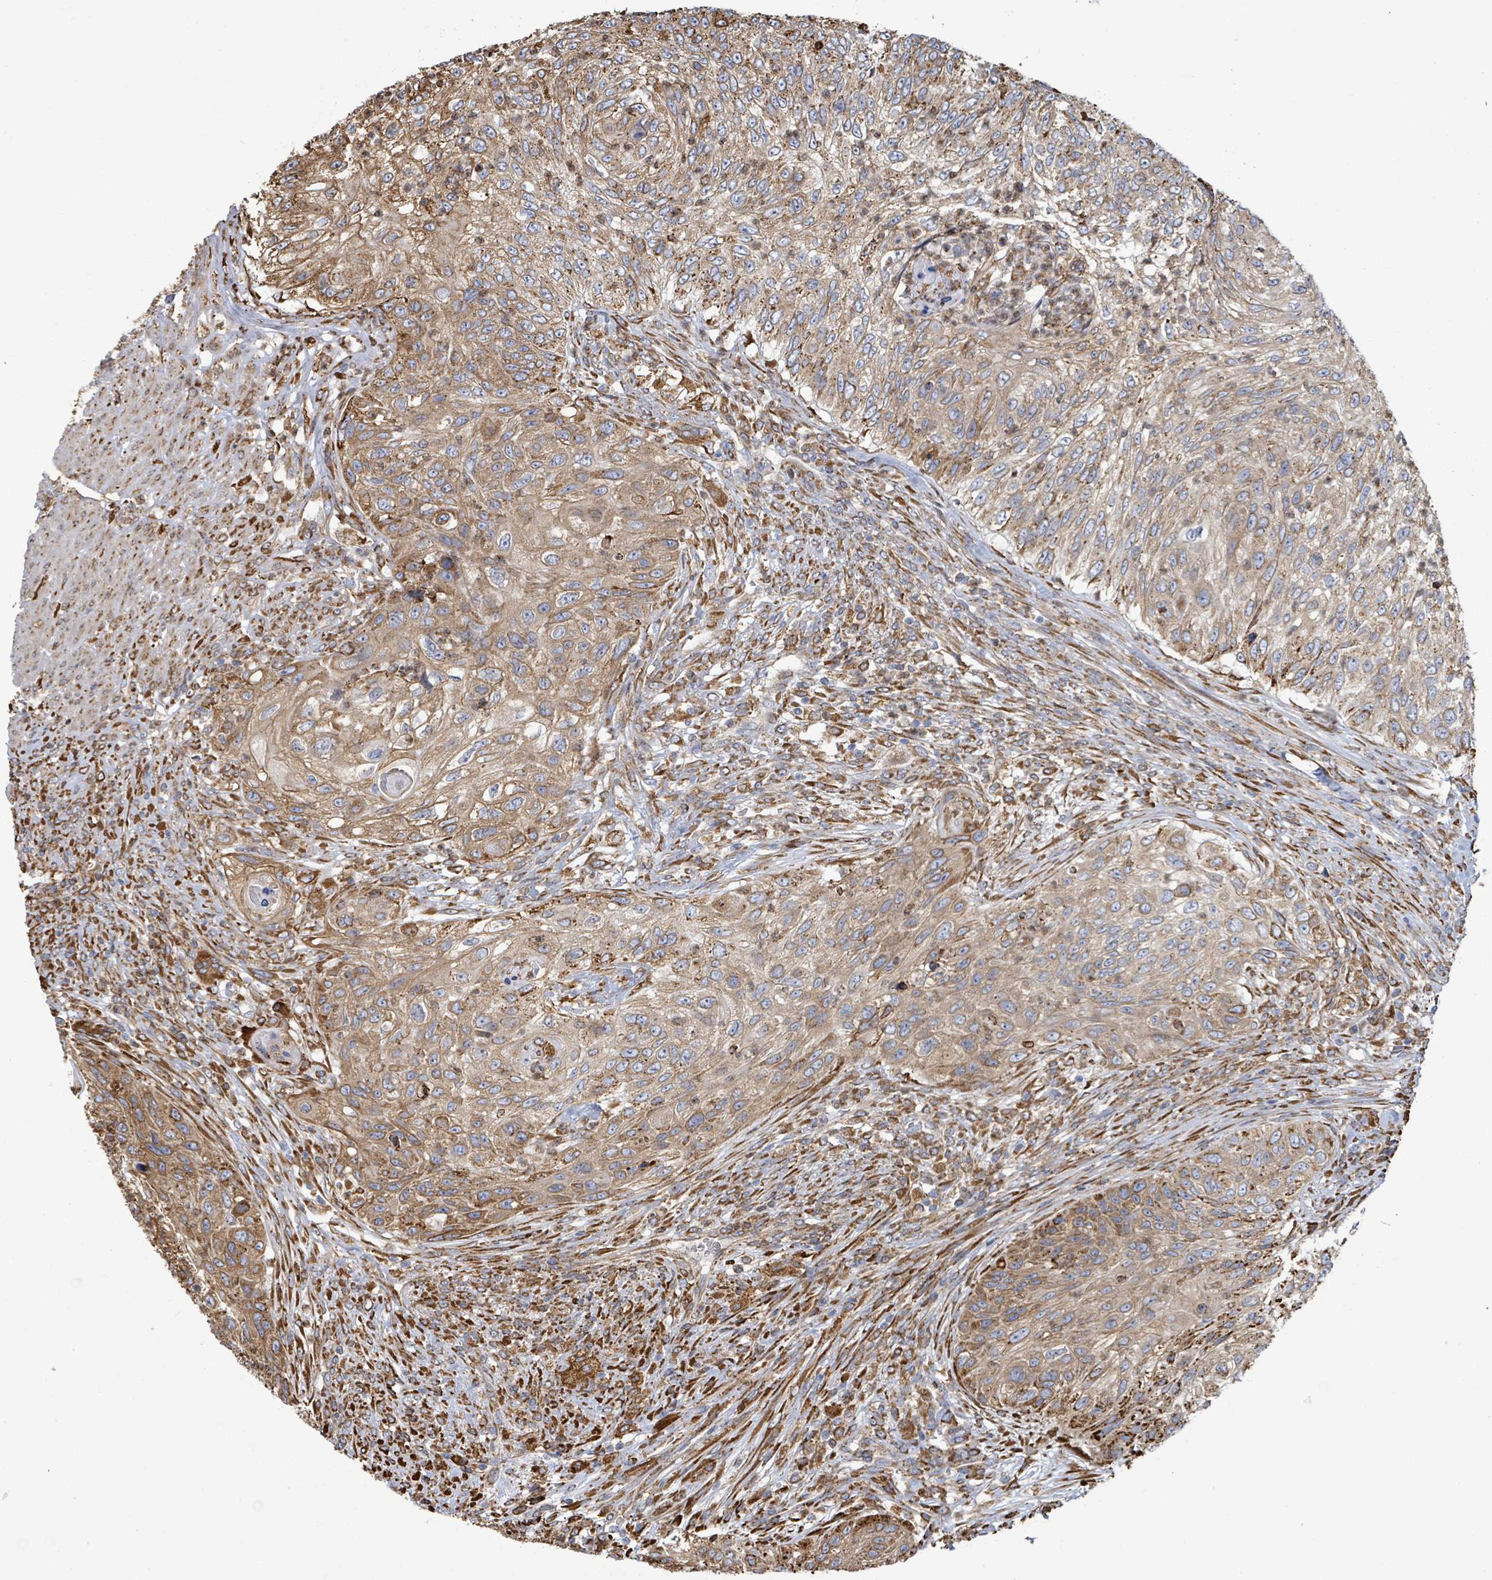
{"staining": {"intensity": "moderate", "quantity": ">75%", "location": "cytoplasmic/membranous"}, "tissue": "urothelial cancer", "cell_type": "Tumor cells", "image_type": "cancer", "snomed": [{"axis": "morphology", "description": "Urothelial carcinoma, High grade"}, {"axis": "topography", "description": "Urinary bladder"}], "caption": "A photomicrograph of high-grade urothelial carcinoma stained for a protein reveals moderate cytoplasmic/membranous brown staining in tumor cells.", "gene": "RFPL4A", "patient": {"sex": "female", "age": 60}}